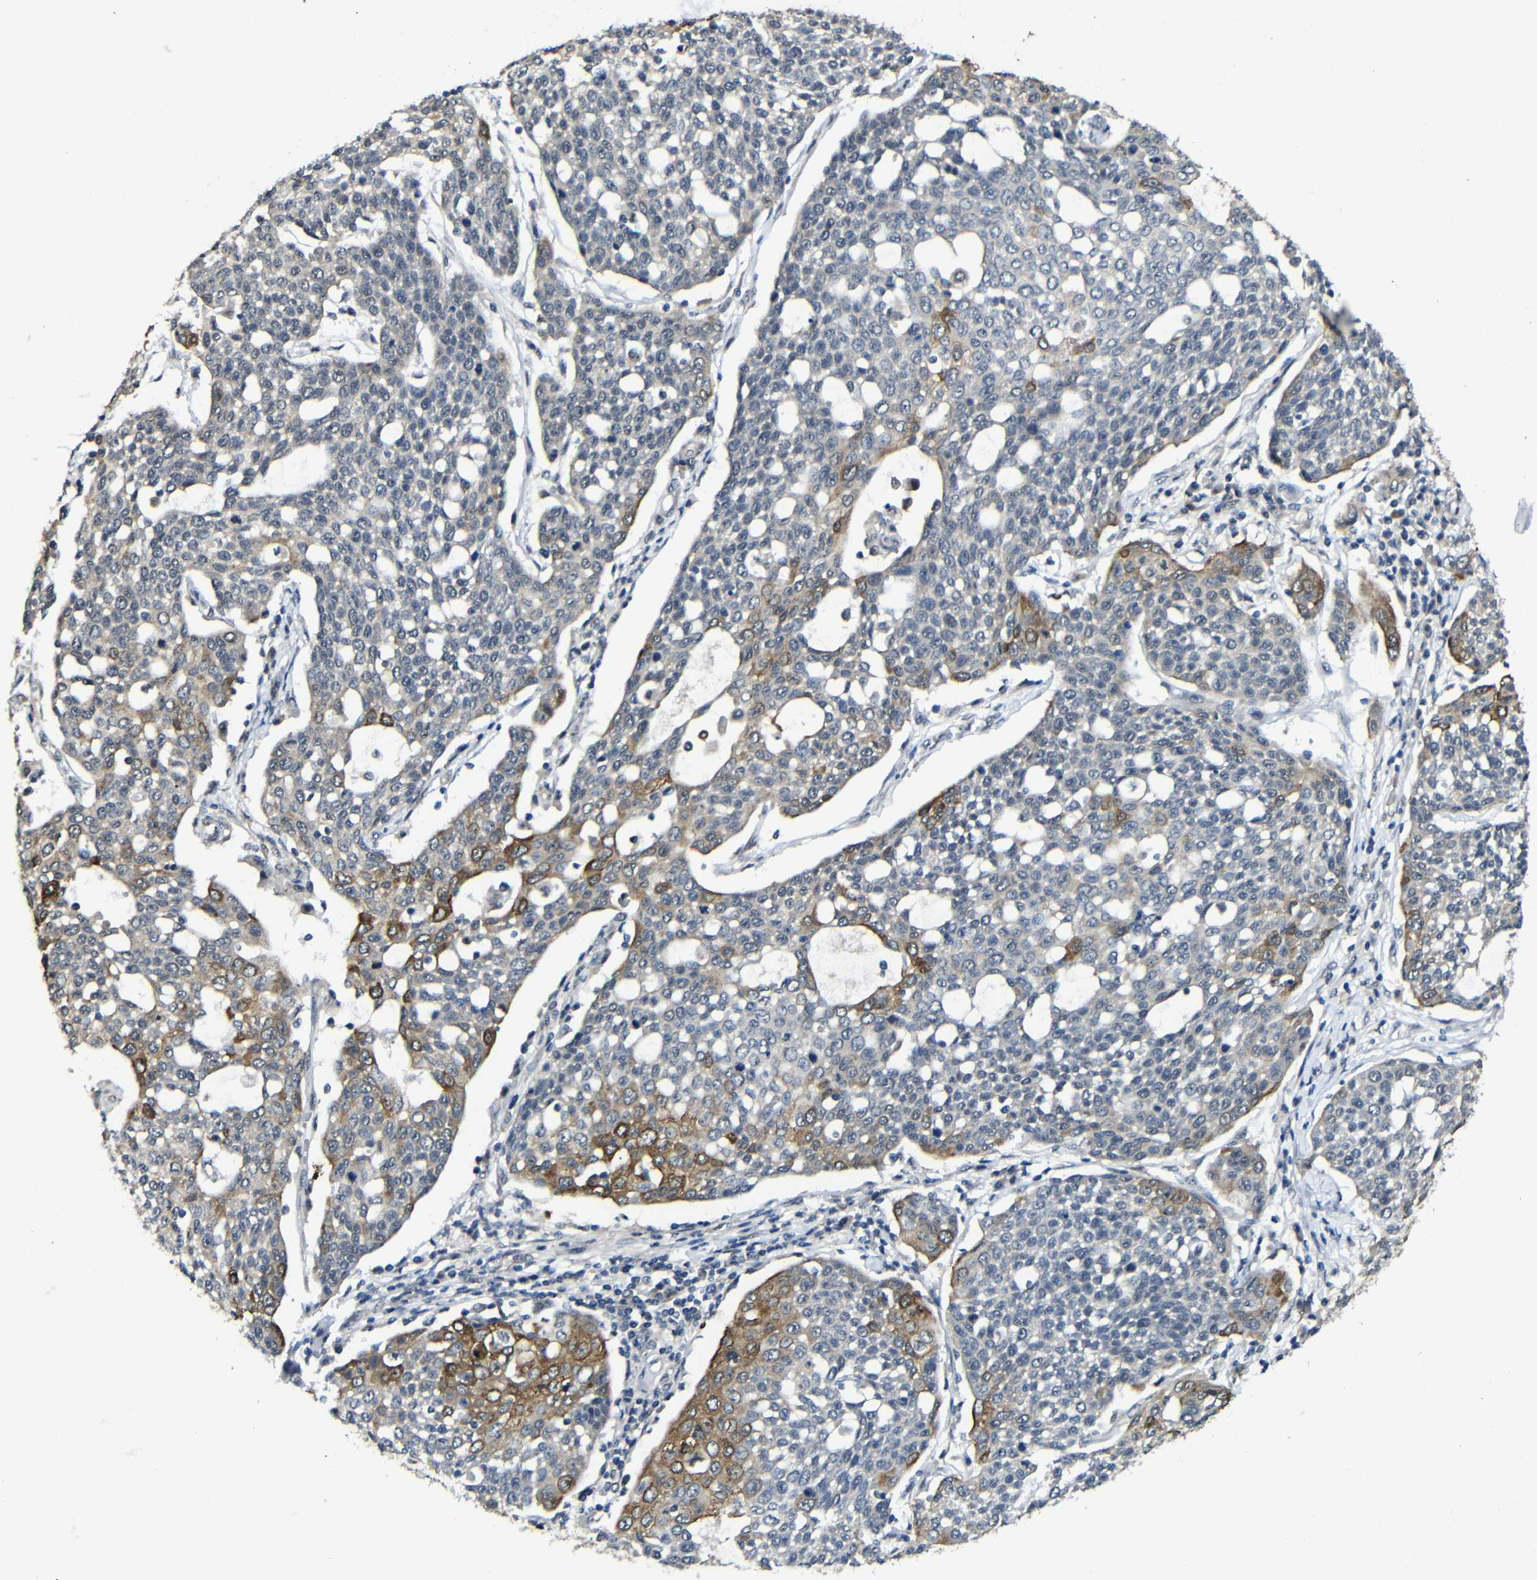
{"staining": {"intensity": "moderate", "quantity": "<25%", "location": "cytoplasmic/membranous"}, "tissue": "cervical cancer", "cell_type": "Tumor cells", "image_type": "cancer", "snomed": [{"axis": "morphology", "description": "Squamous cell carcinoma, NOS"}, {"axis": "topography", "description": "Cervix"}], "caption": "The immunohistochemical stain shows moderate cytoplasmic/membranous staining in tumor cells of squamous cell carcinoma (cervical) tissue.", "gene": "FAM172A", "patient": {"sex": "female", "age": 34}}